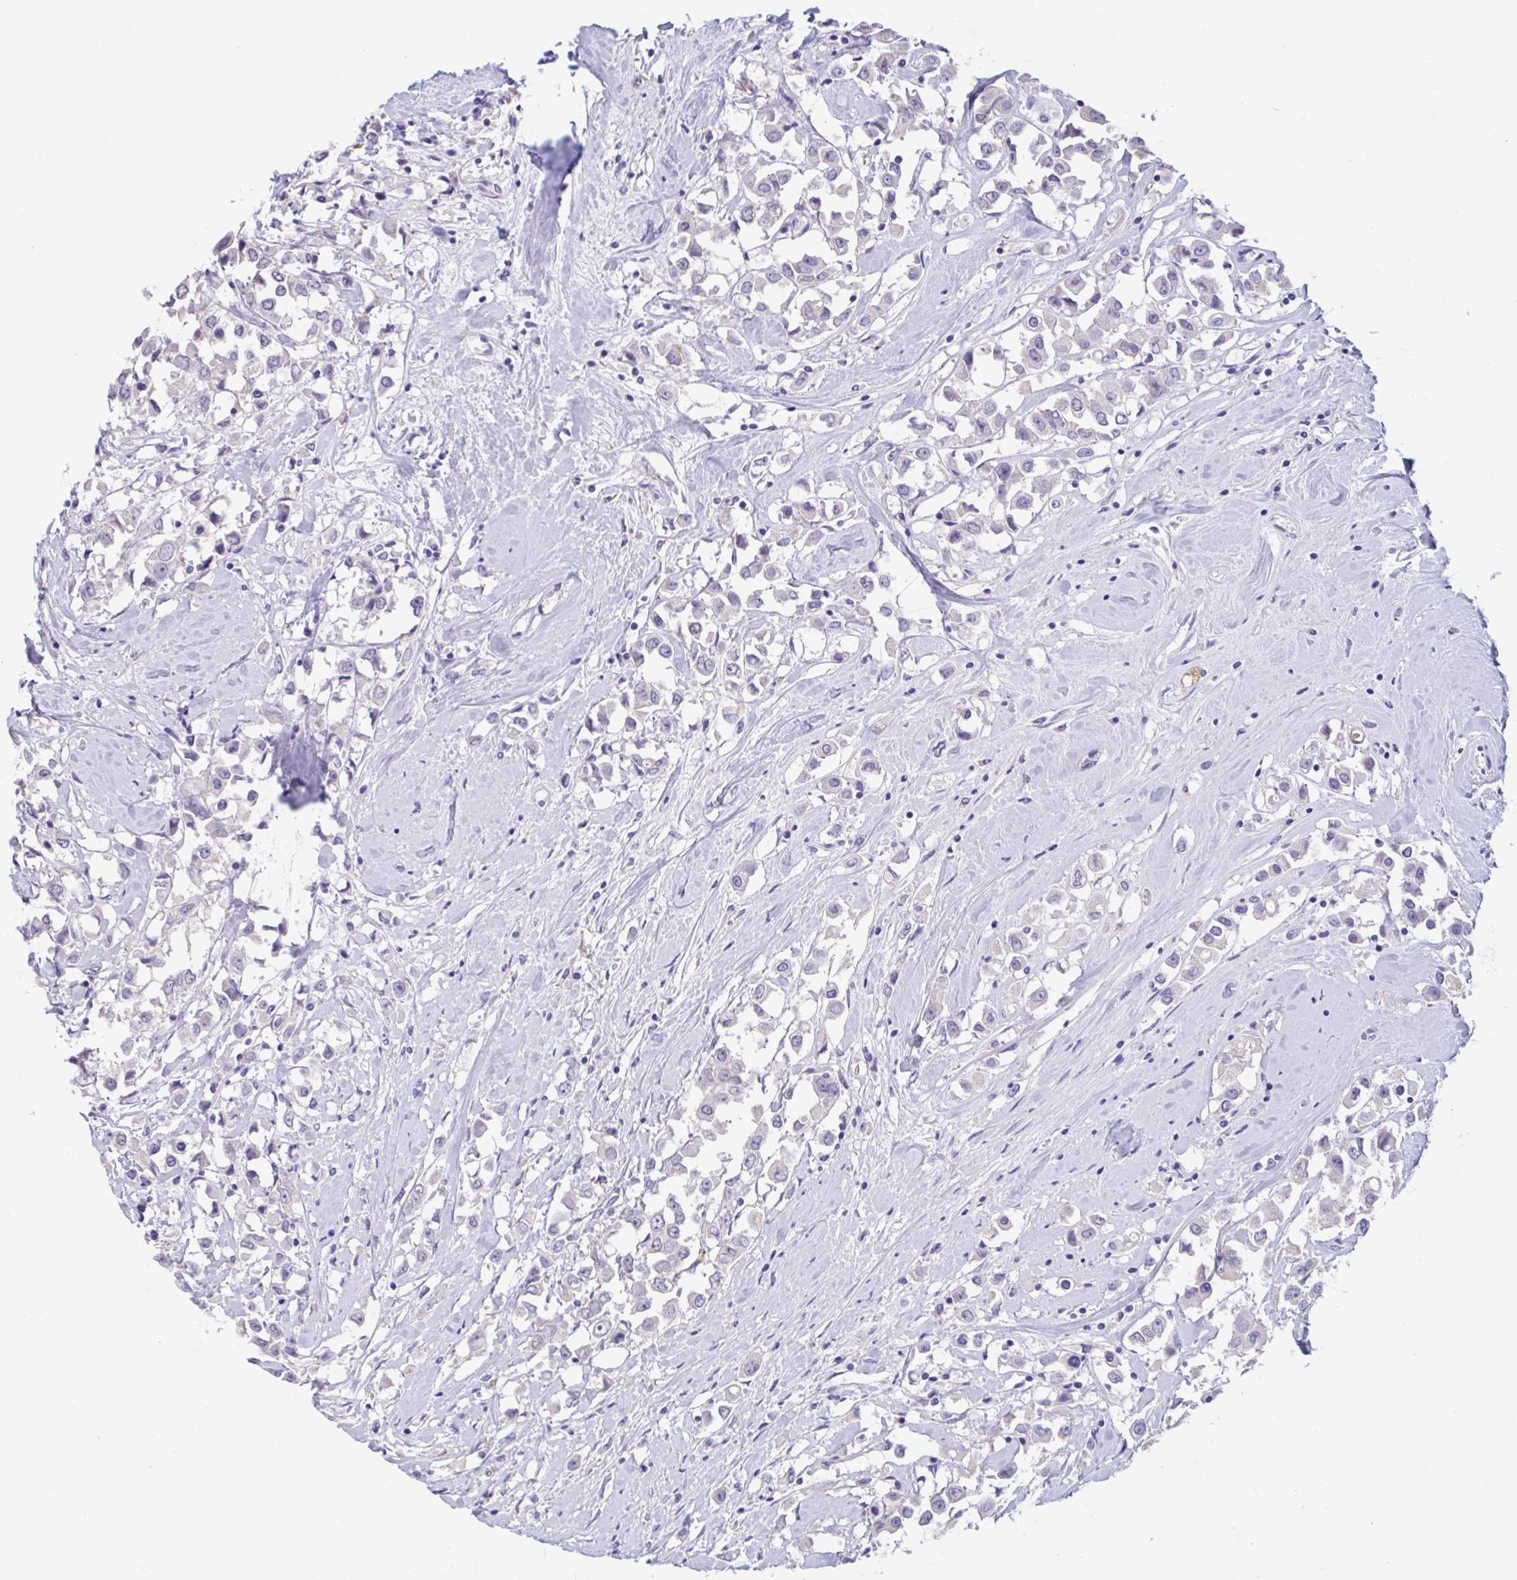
{"staining": {"intensity": "negative", "quantity": "none", "location": "none"}, "tissue": "breast cancer", "cell_type": "Tumor cells", "image_type": "cancer", "snomed": [{"axis": "morphology", "description": "Duct carcinoma"}, {"axis": "topography", "description": "Breast"}], "caption": "This is an immunohistochemistry histopathology image of human breast invasive ductal carcinoma. There is no staining in tumor cells.", "gene": "GPR162", "patient": {"sex": "female", "age": 61}}